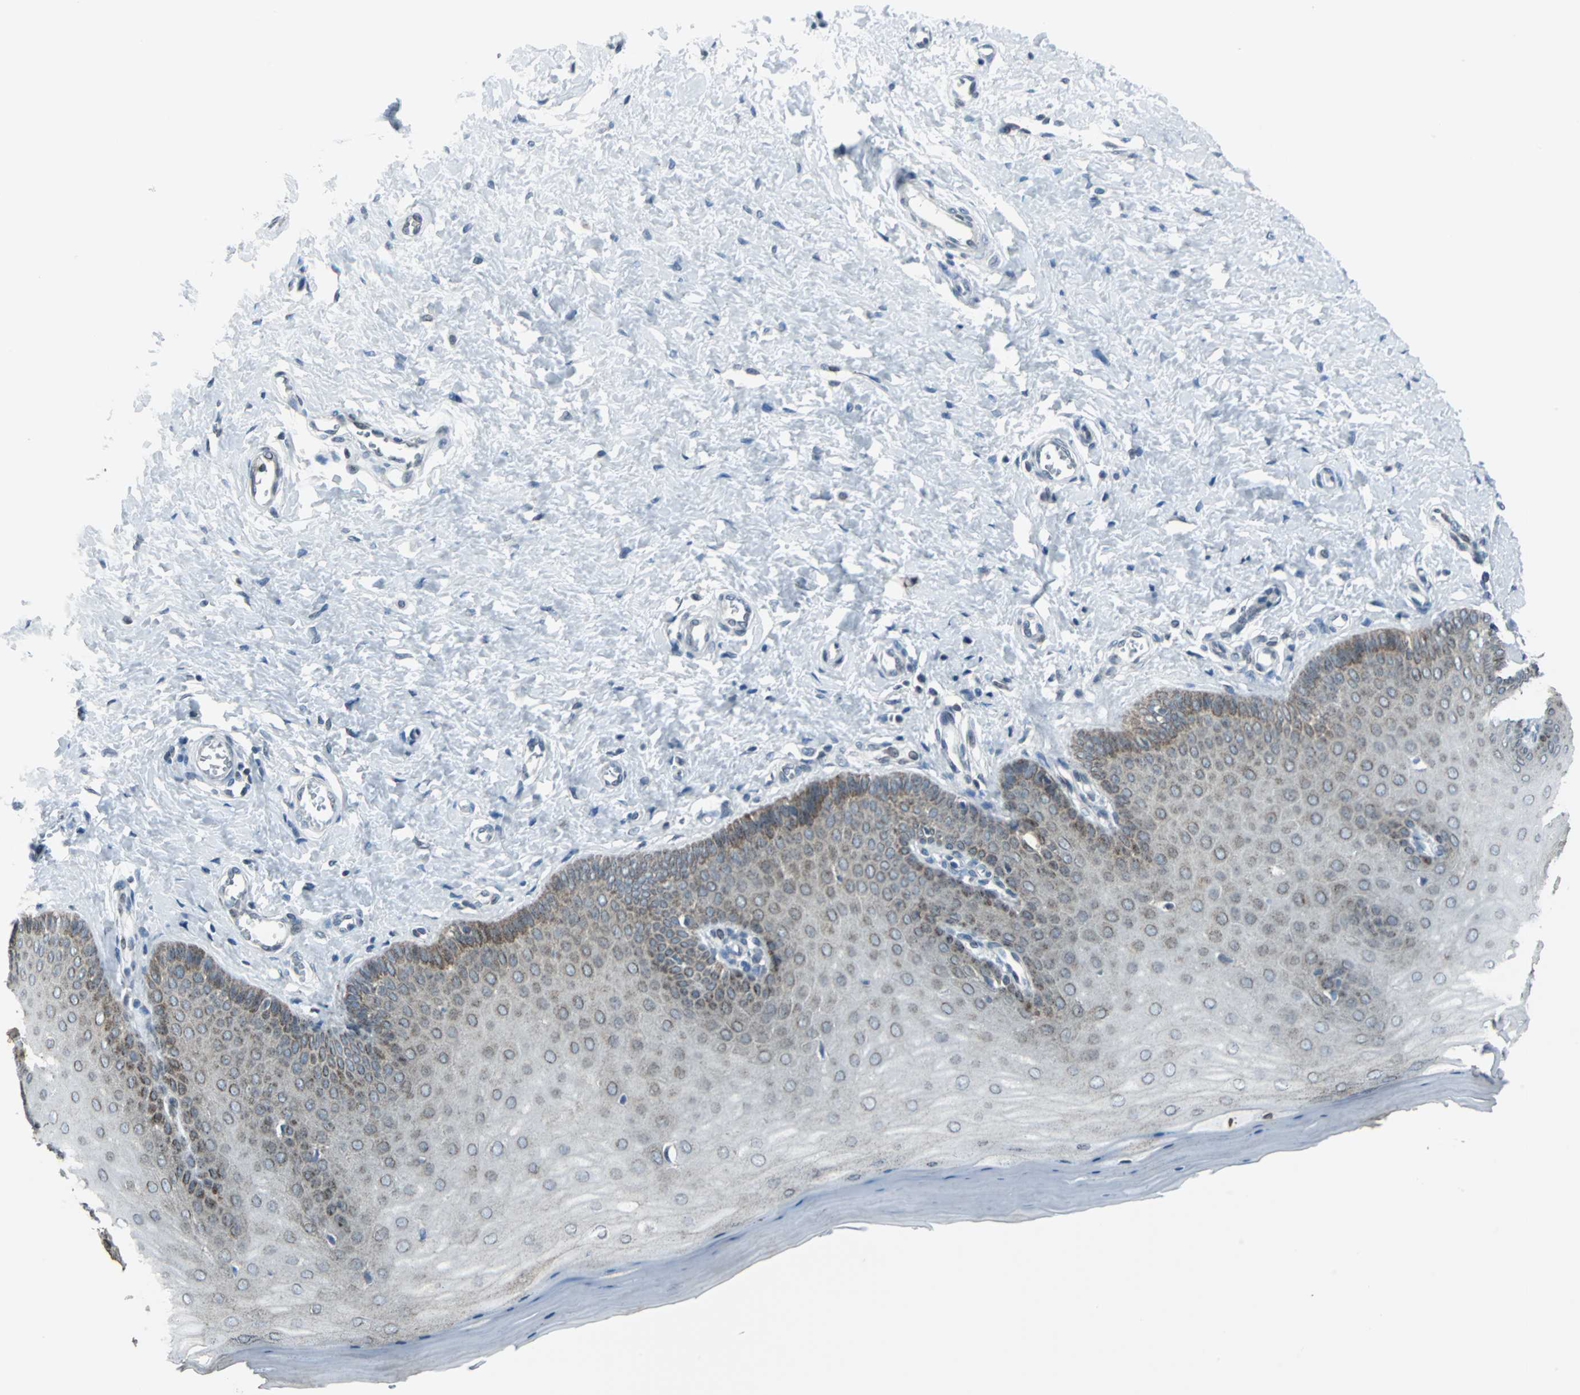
{"staining": {"intensity": "weak", "quantity": "25%-75%", "location": "cytoplasmic/membranous"}, "tissue": "cervix", "cell_type": "Glandular cells", "image_type": "normal", "snomed": [{"axis": "morphology", "description": "Normal tissue, NOS"}, {"axis": "topography", "description": "Cervix"}], "caption": "Unremarkable cervix was stained to show a protein in brown. There is low levels of weak cytoplasmic/membranous staining in approximately 25%-75% of glandular cells. The staining is performed using DAB (3,3'-diaminobenzidine) brown chromogen to label protein expression. The nuclei are counter-stained blue using hematoxylin.", "gene": "SNUPN", "patient": {"sex": "female", "age": 55}}